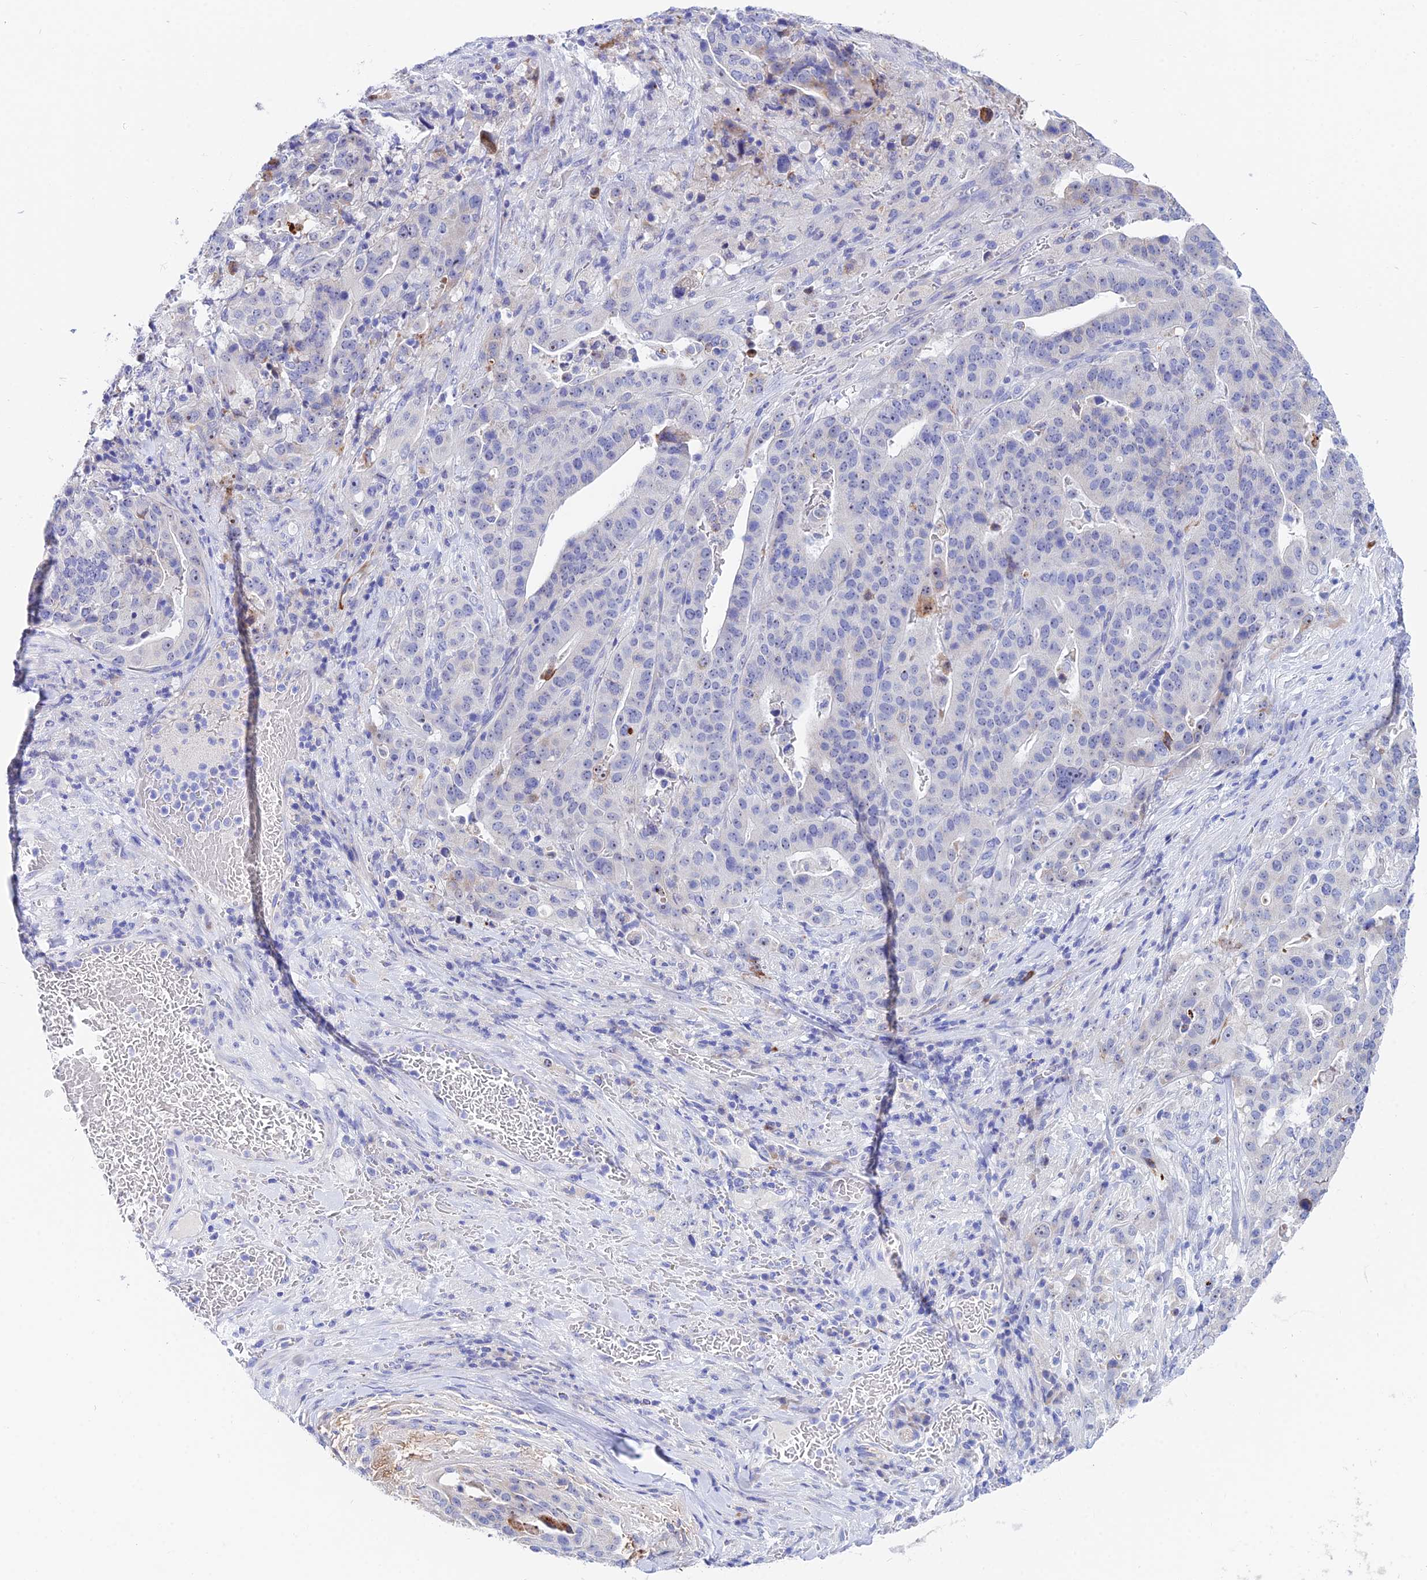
{"staining": {"intensity": "negative", "quantity": "none", "location": "none"}, "tissue": "stomach cancer", "cell_type": "Tumor cells", "image_type": "cancer", "snomed": [{"axis": "morphology", "description": "Adenocarcinoma, NOS"}, {"axis": "topography", "description": "Stomach"}], "caption": "Immunohistochemistry of stomach cancer exhibits no positivity in tumor cells.", "gene": "CEP41", "patient": {"sex": "male", "age": 48}}